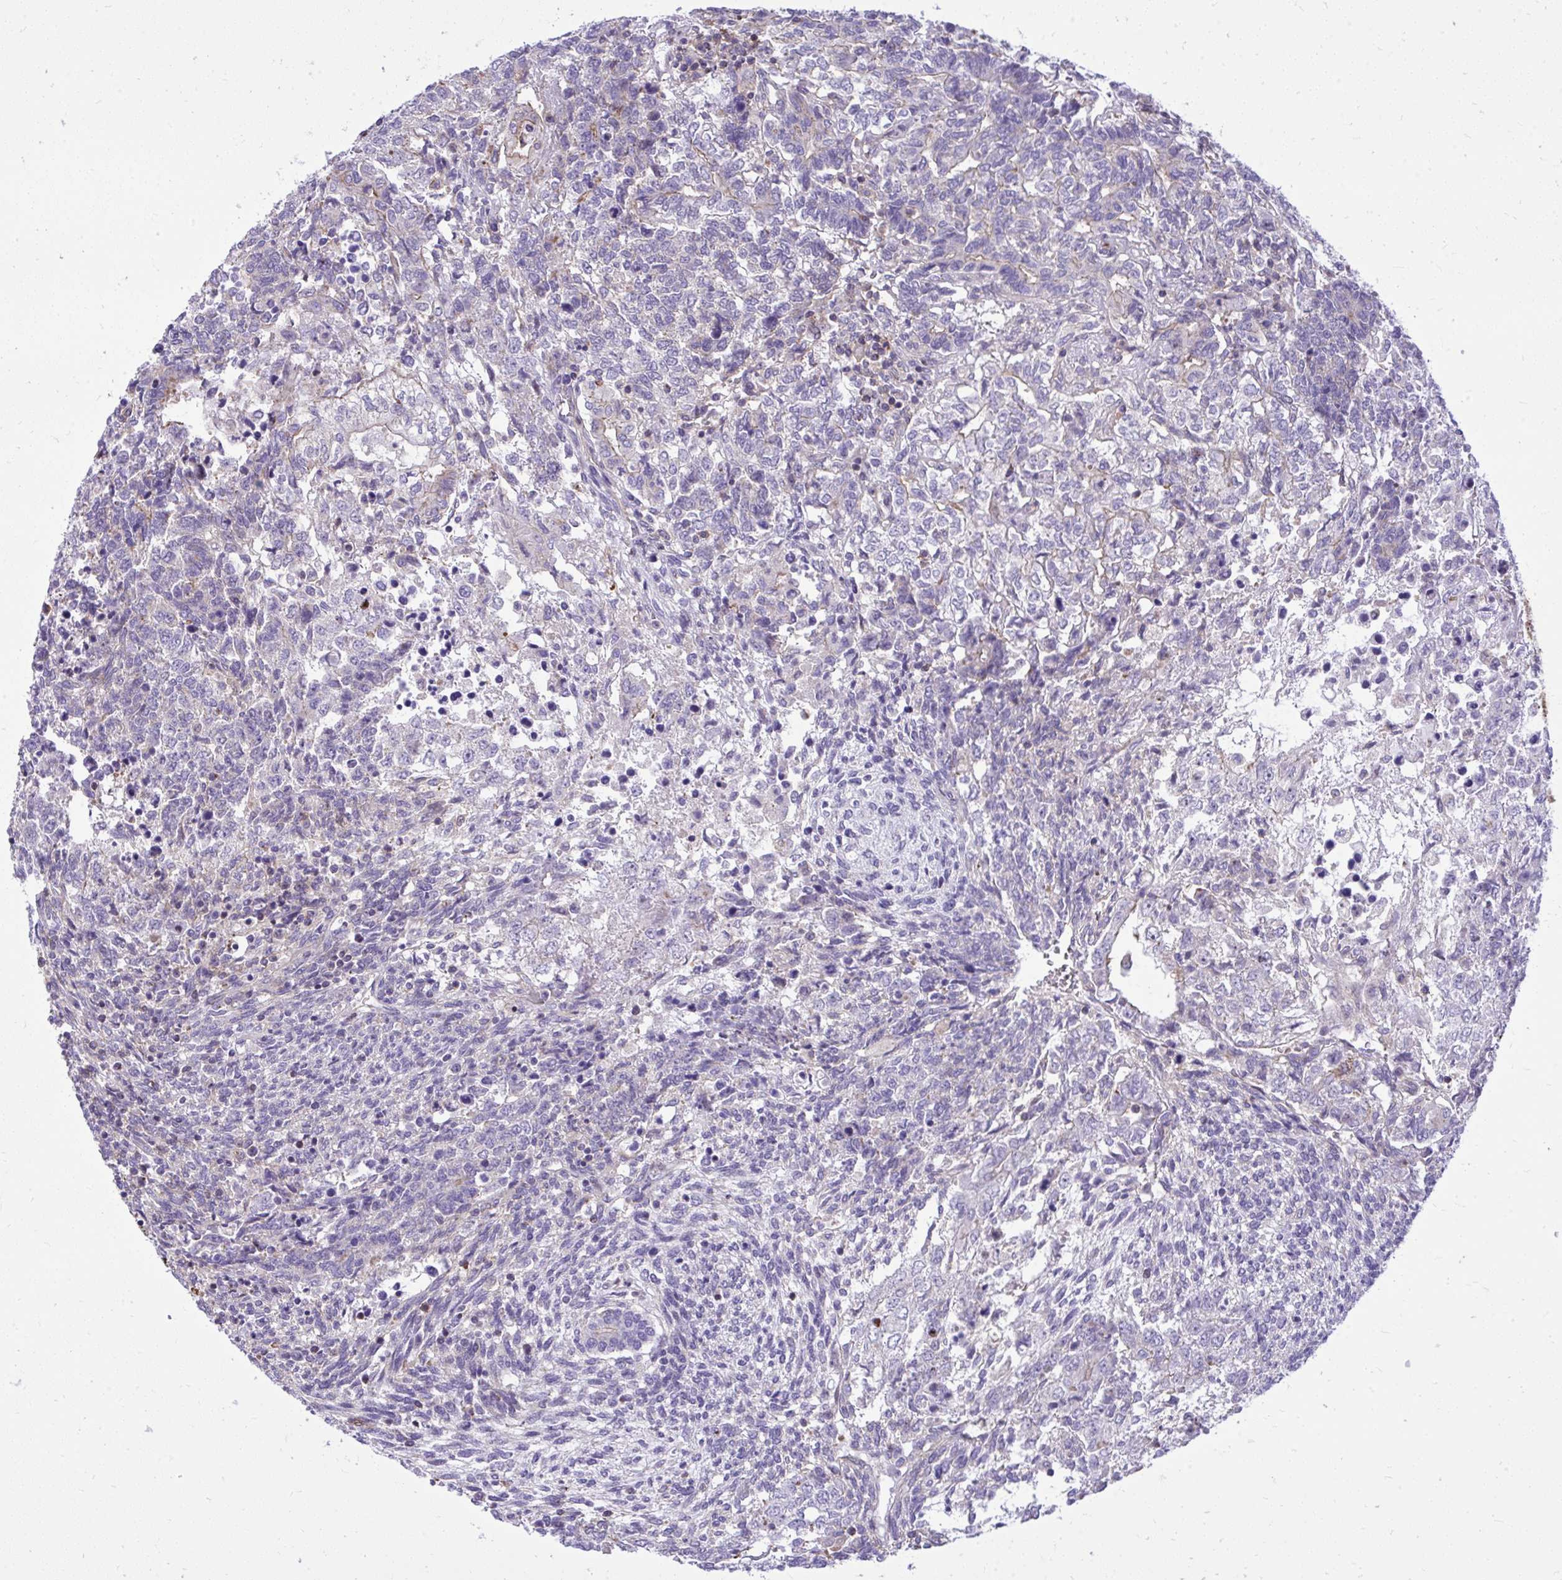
{"staining": {"intensity": "negative", "quantity": "none", "location": "none"}, "tissue": "testis cancer", "cell_type": "Tumor cells", "image_type": "cancer", "snomed": [{"axis": "morphology", "description": "Carcinoma, Embryonal, NOS"}, {"axis": "topography", "description": "Testis"}], "caption": "Immunohistochemistry (IHC) histopathology image of testis cancer stained for a protein (brown), which displays no positivity in tumor cells. (Stains: DAB IHC with hematoxylin counter stain, Microscopy: brightfield microscopy at high magnification).", "gene": "GRK4", "patient": {"sex": "male", "age": 23}}